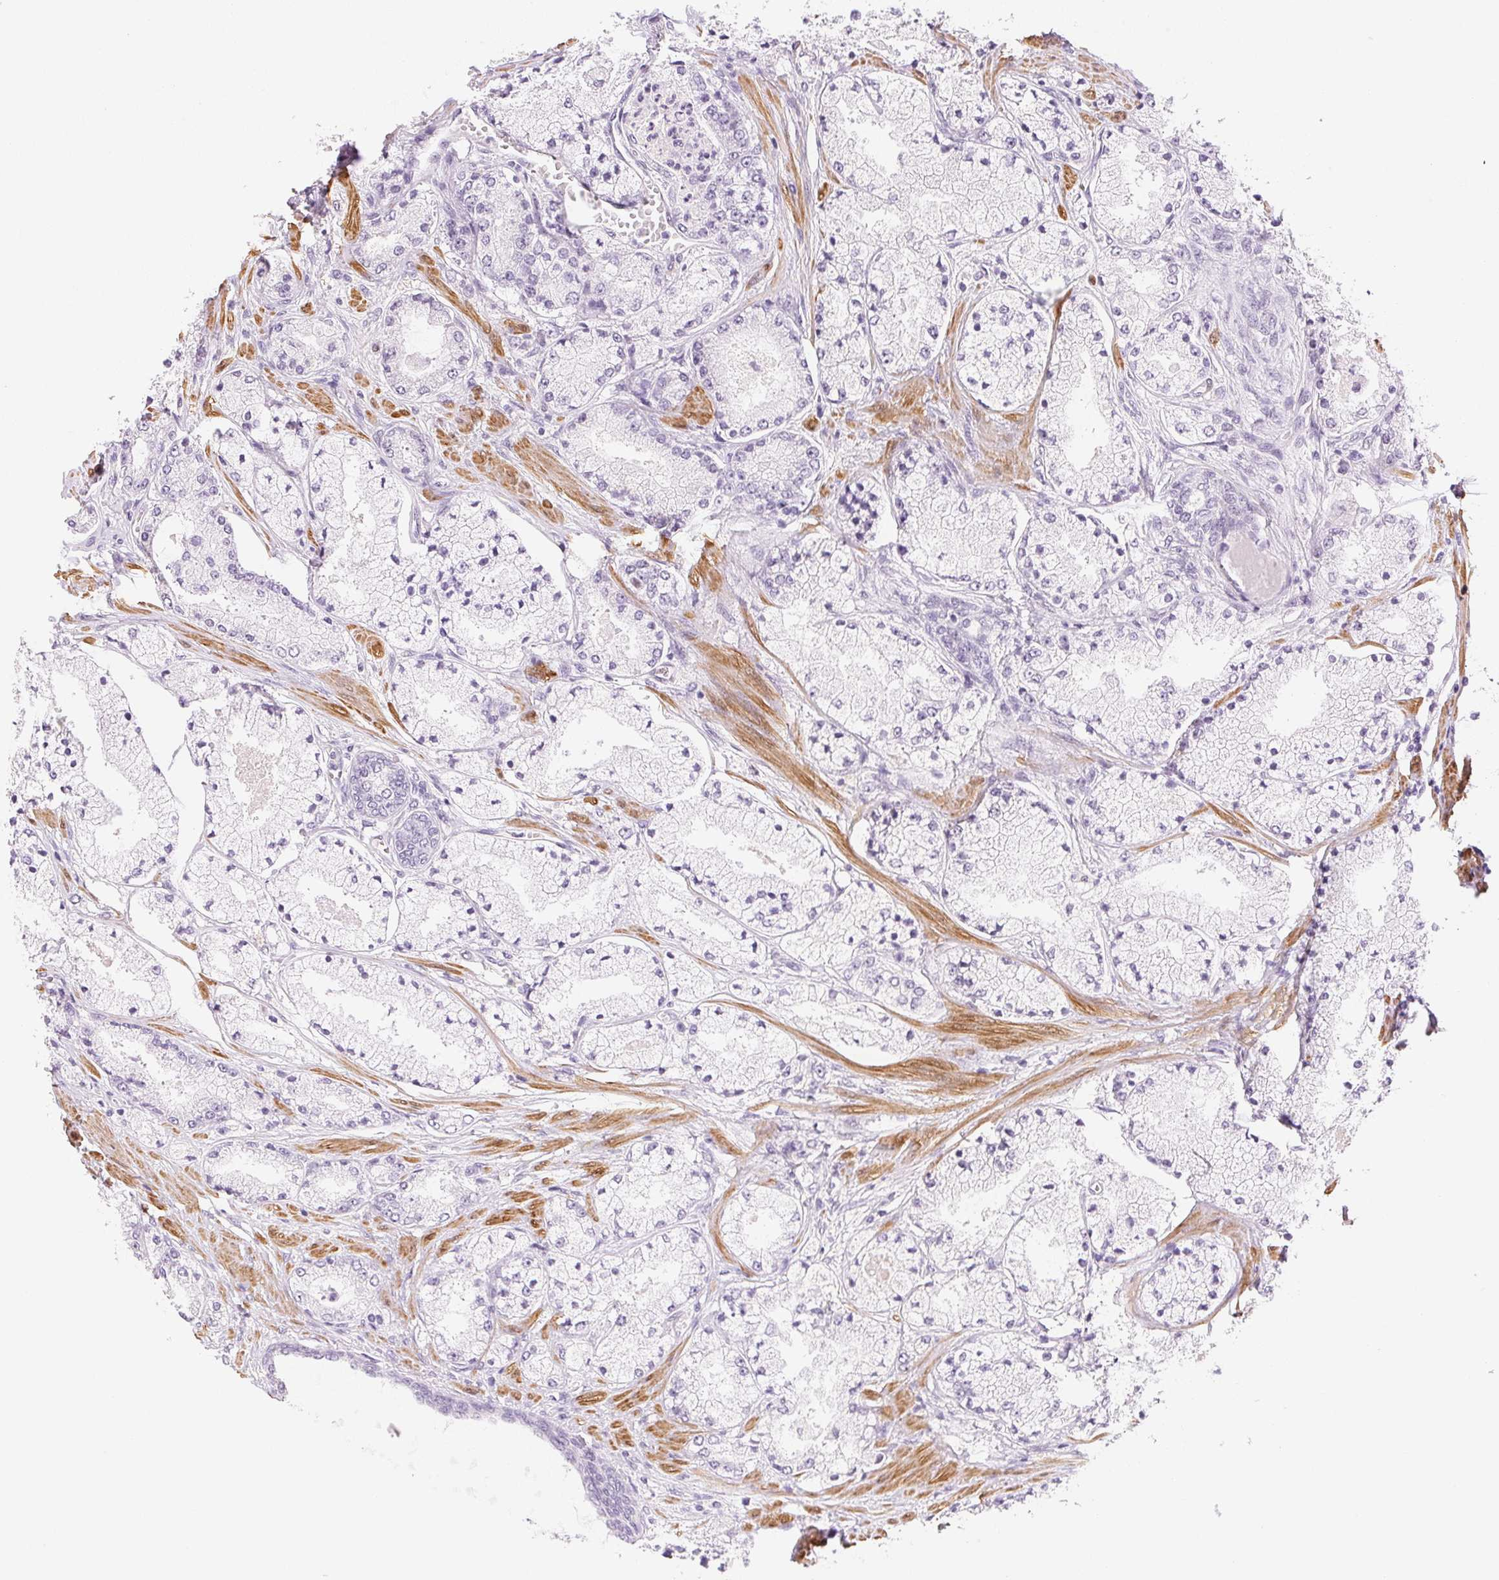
{"staining": {"intensity": "negative", "quantity": "none", "location": "none"}, "tissue": "prostate cancer", "cell_type": "Tumor cells", "image_type": "cancer", "snomed": [{"axis": "morphology", "description": "Adenocarcinoma, High grade"}, {"axis": "topography", "description": "Prostate"}], "caption": "Tumor cells are negative for brown protein staining in prostate cancer (high-grade adenocarcinoma). (DAB (3,3'-diaminobenzidine) immunohistochemistry visualized using brightfield microscopy, high magnification).", "gene": "SMTN", "patient": {"sex": "male", "age": 63}}